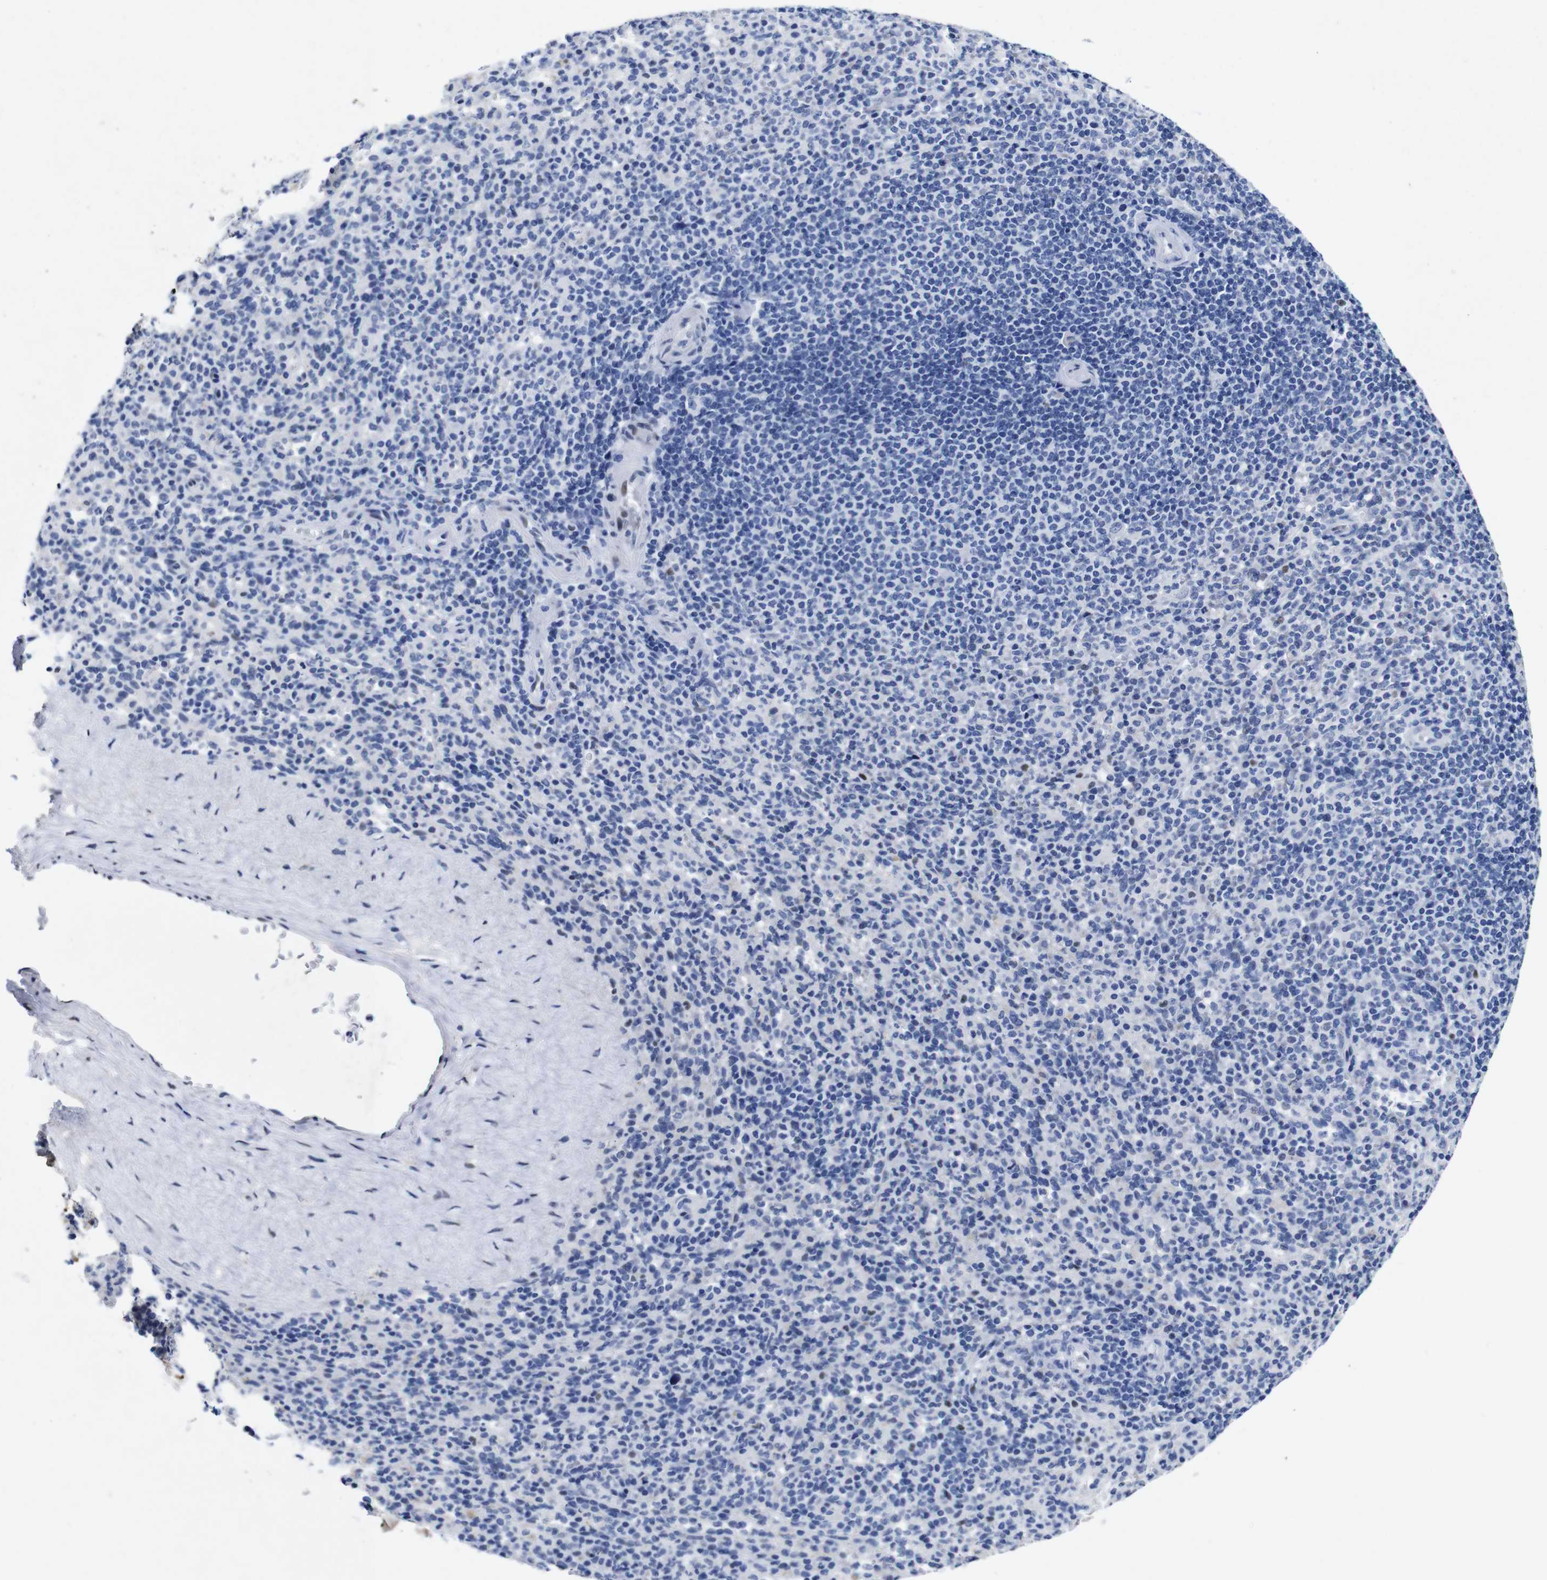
{"staining": {"intensity": "negative", "quantity": "none", "location": "none"}, "tissue": "spleen", "cell_type": "Cells in red pulp", "image_type": "normal", "snomed": [{"axis": "morphology", "description": "Normal tissue, NOS"}, {"axis": "topography", "description": "Spleen"}], "caption": "The micrograph reveals no significant positivity in cells in red pulp of spleen. Brightfield microscopy of immunohistochemistry stained with DAB (3,3'-diaminobenzidine) (brown) and hematoxylin (blue), captured at high magnification.", "gene": "FOSL2", "patient": {"sex": "male", "age": 36}}